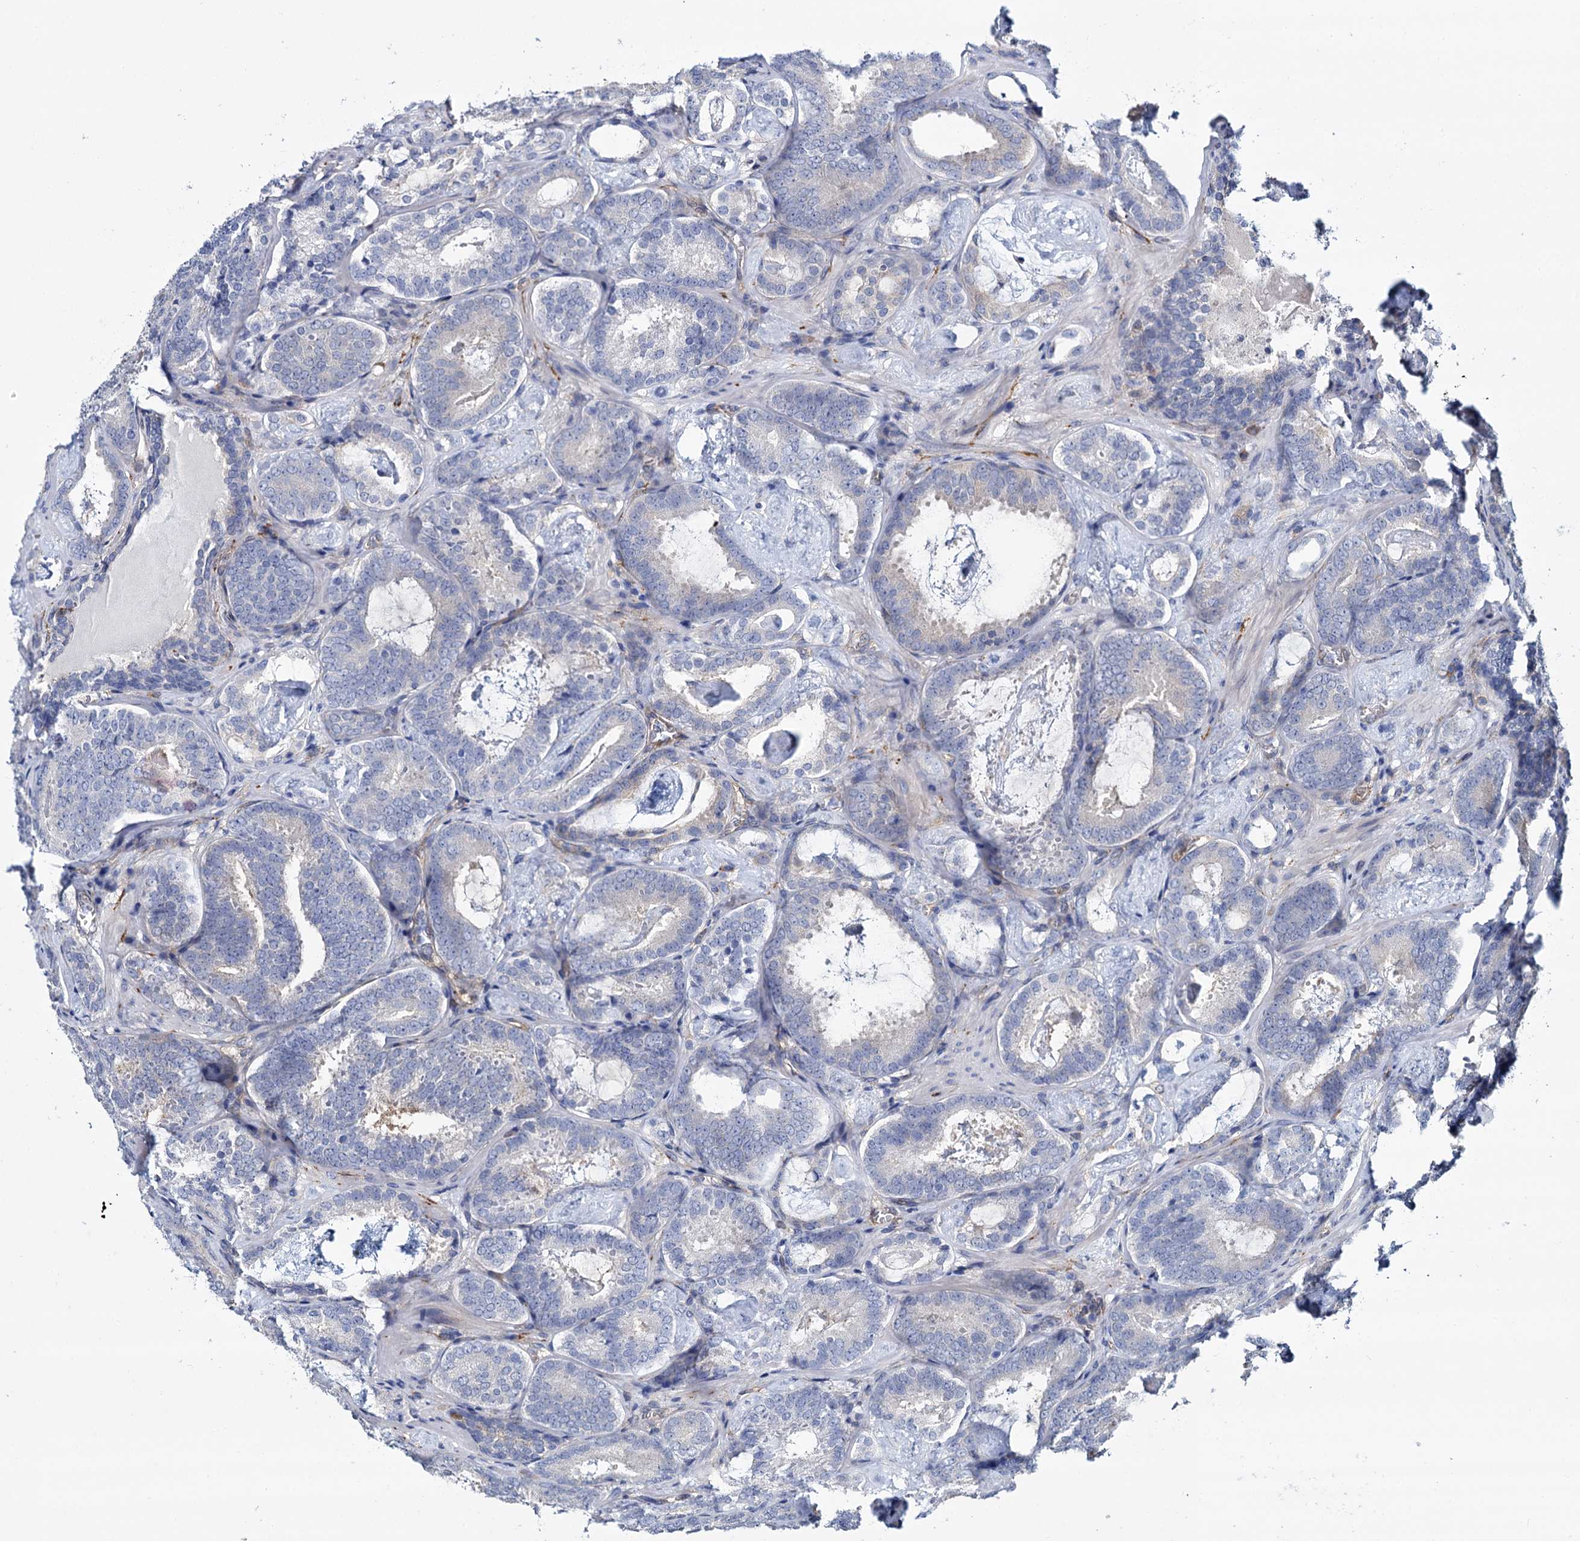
{"staining": {"intensity": "negative", "quantity": "none", "location": "none"}, "tissue": "prostate cancer", "cell_type": "Tumor cells", "image_type": "cancer", "snomed": [{"axis": "morphology", "description": "Adenocarcinoma, Low grade"}, {"axis": "topography", "description": "Prostate"}], "caption": "Immunohistochemical staining of human prostate cancer (adenocarcinoma (low-grade)) reveals no significant positivity in tumor cells.", "gene": "STXBP1", "patient": {"sex": "male", "age": 60}}